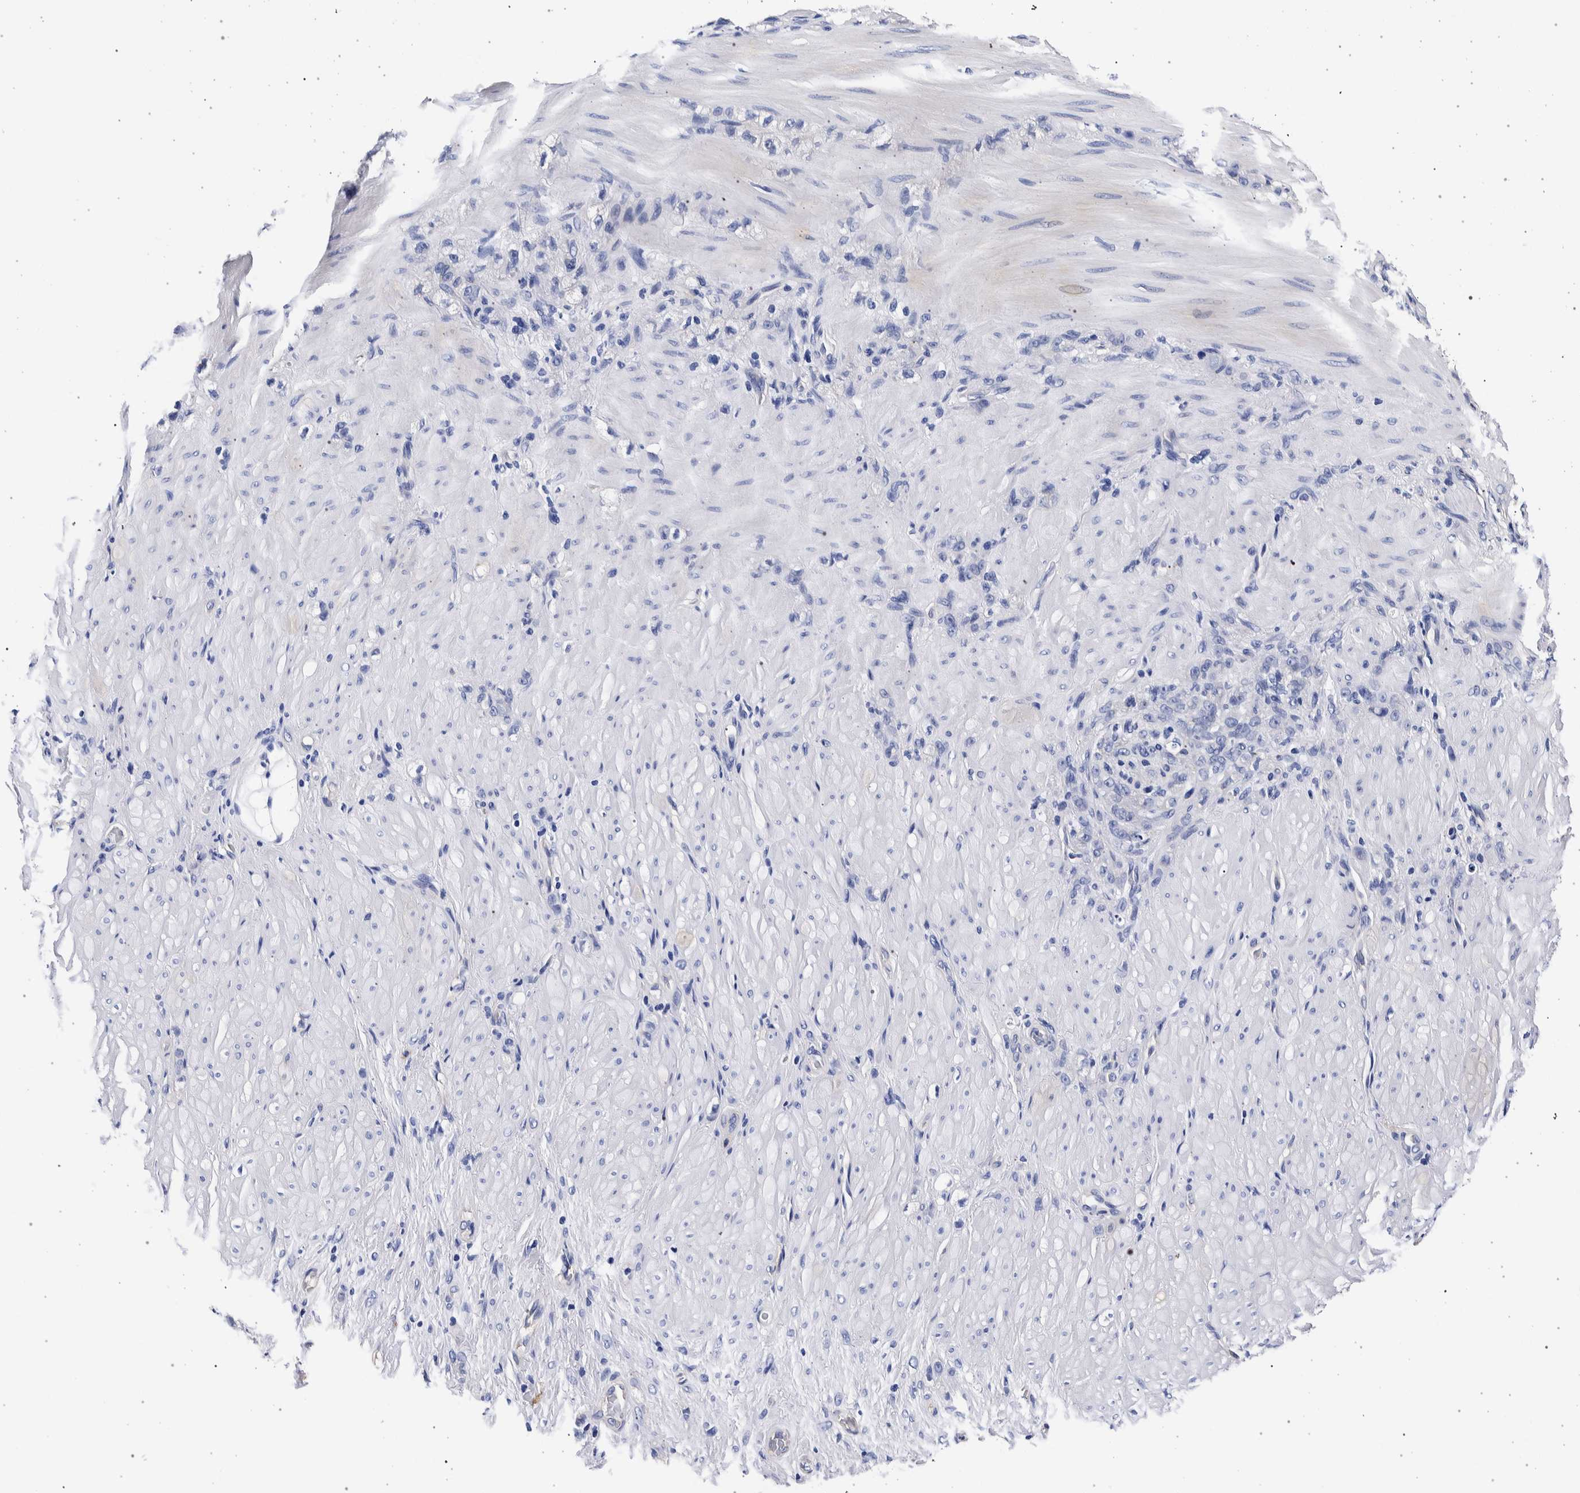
{"staining": {"intensity": "negative", "quantity": "none", "location": "none"}, "tissue": "stomach cancer", "cell_type": "Tumor cells", "image_type": "cancer", "snomed": [{"axis": "morphology", "description": "Normal tissue, NOS"}, {"axis": "morphology", "description": "Adenocarcinoma, NOS"}, {"axis": "topography", "description": "Stomach"}], "caption": "An image of stomach adenocarcinoma stained for a protein displays no brown staining in tumor cells. (DAB immunohistochemistry (IHC) with hematoxylin counter stain).", "gene": "NIBAN2", "patient": {"sex": "male", "age": 82}}